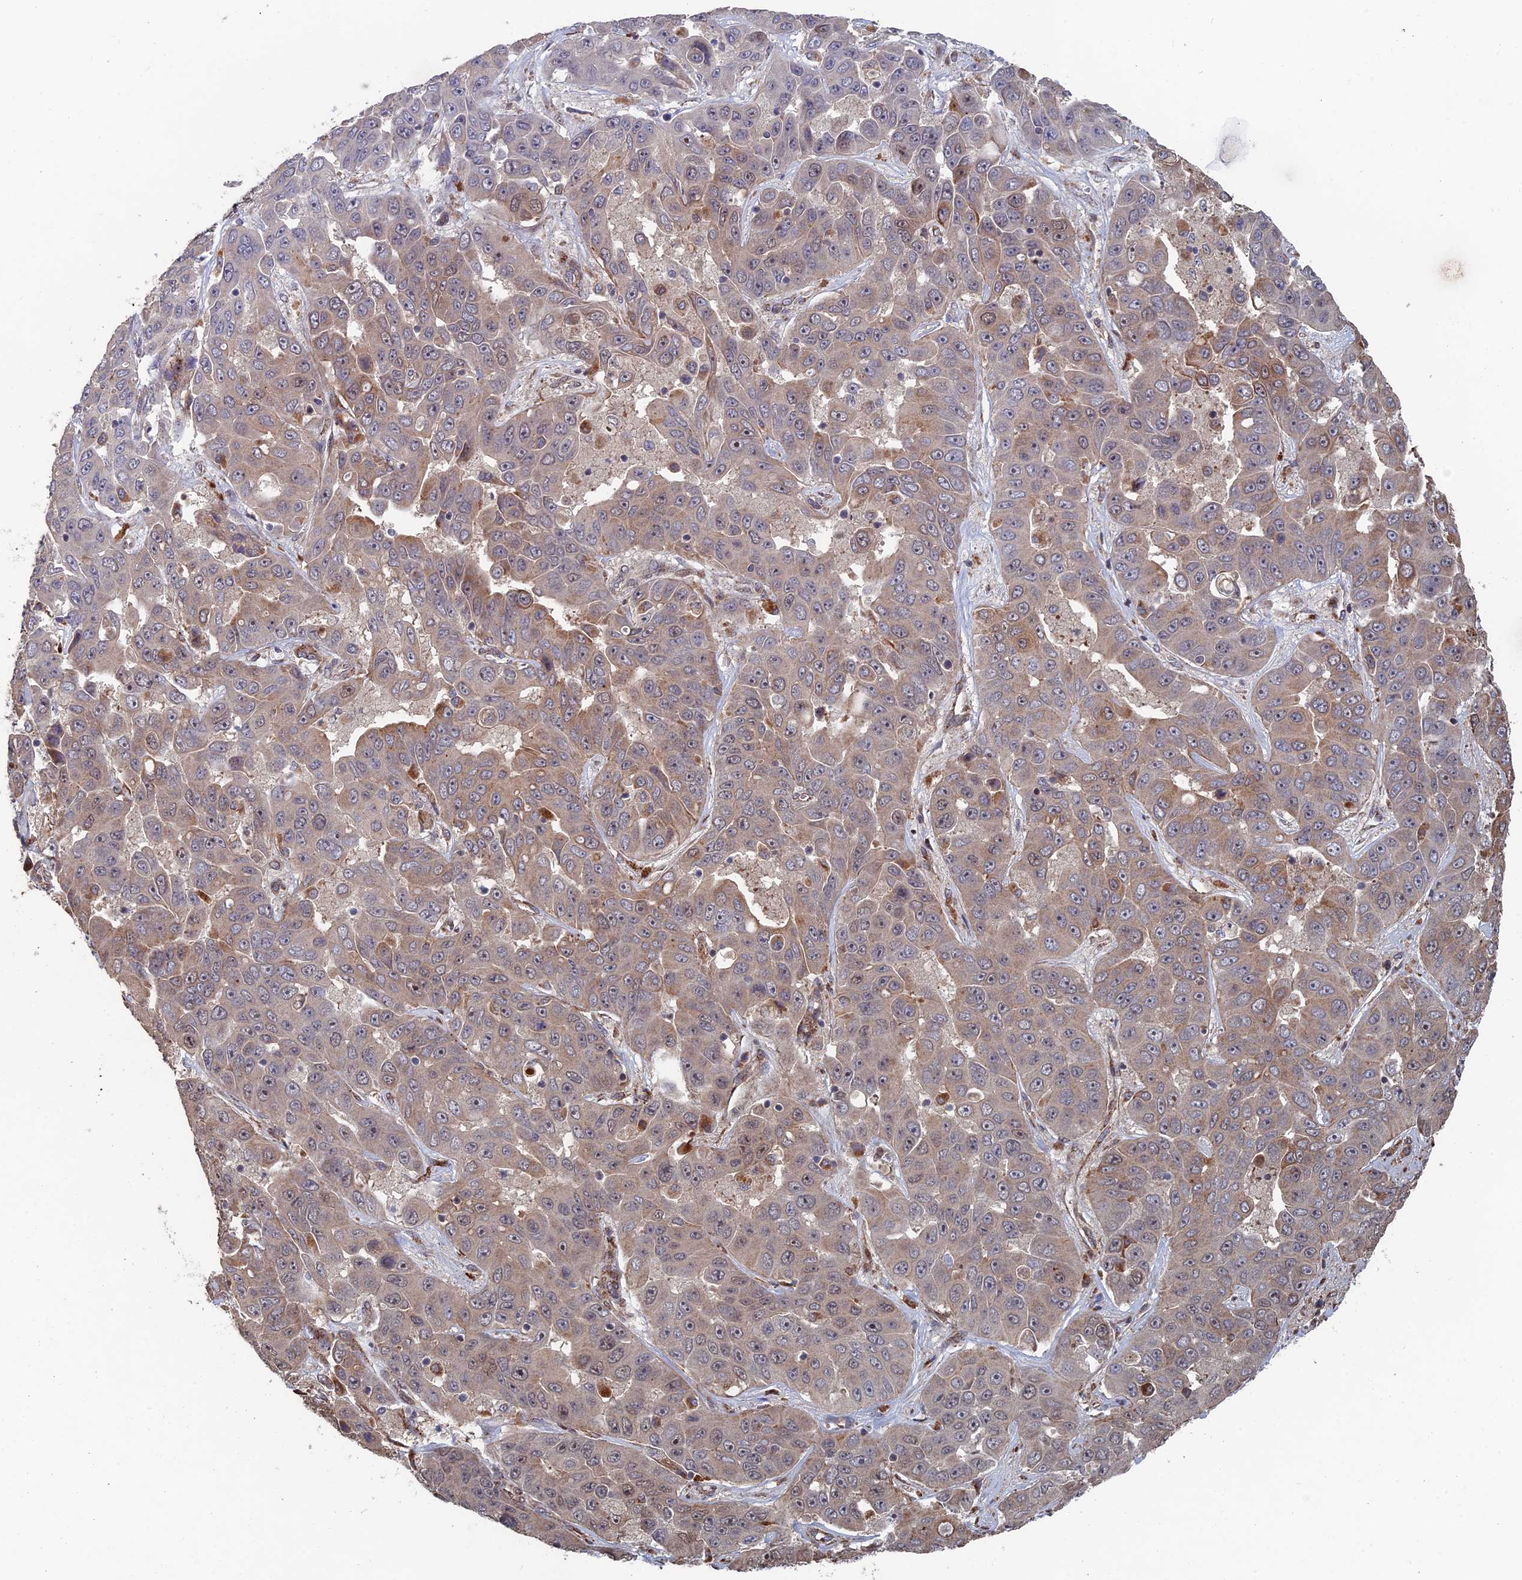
{"staining": {"intensity": "moderate", "quantity": "<25%", "location": "cytoplasmic/membranous"}, "tissue": "liver cancer", "cell_type": "Tumor cells", "image_type": "cancer", "snomed": [{"axis": "morphology", "description": "Cholangiocarcinoma"}, {"axis": "topography", "description": "Liver"}], "caption": "There is low levels of moderate cytoplasmic/membranous staining in tumor cells of liver cancer (cholangiocarcinoma), as demonstrated by immunohistochemical staining (brown color).", "gene": "GTF2IRD1", "patient": {"sex": "female", "age": 52}}